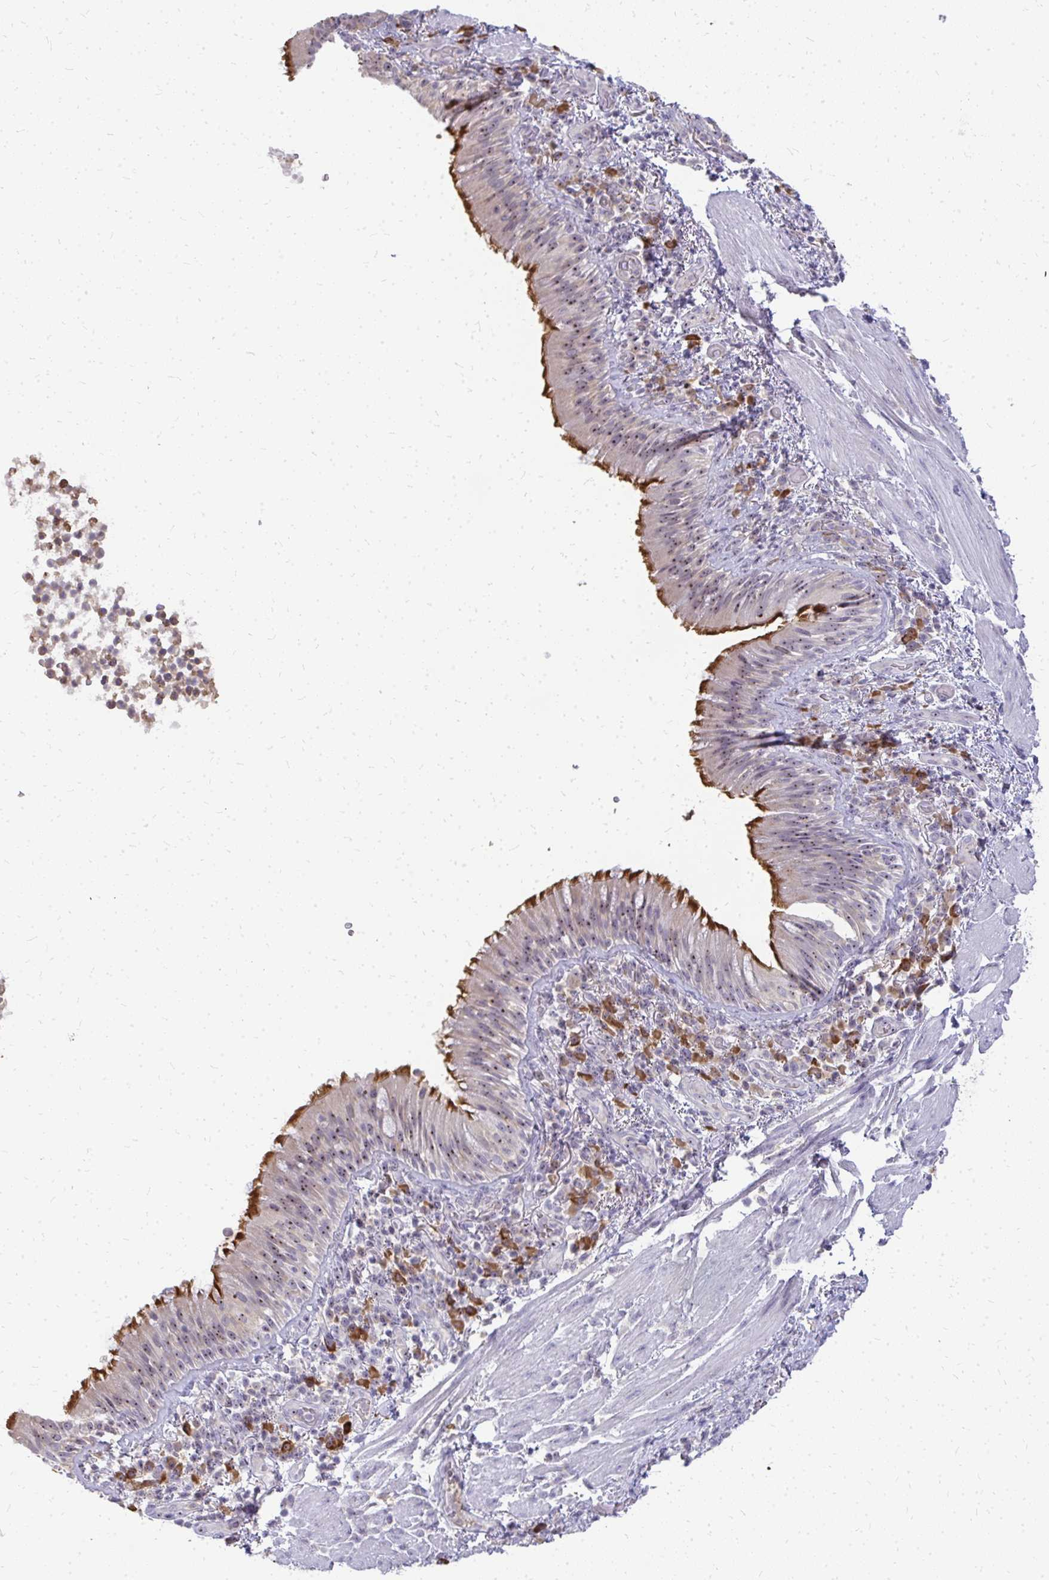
{"staining": {"intensity": "moderate", "quantity": "25%-75%", "location": "cytoplasmic/membranous,nuclear"}, "tissue": "bronchus", "cell_type": "Respiratory epithelial cells", "image_type": "normal", "snomed": [{"axis": "morphology", "description": "Normal tissue, NOS"}, {"axis": "topography", "description": "Cartilage tissue"}, {"axis": "topography", "description": "Bronchus"}], "caption": "DAB immunohistochemical staining of unremarkable bronchus exhibits moderate cytoplasmic/membranous,nuclear protein positivity in approximately 25%-75% of respiratory epithelial cells.", "gene": "FAM9A", "patient": {"sex": "male", "age": 56}}